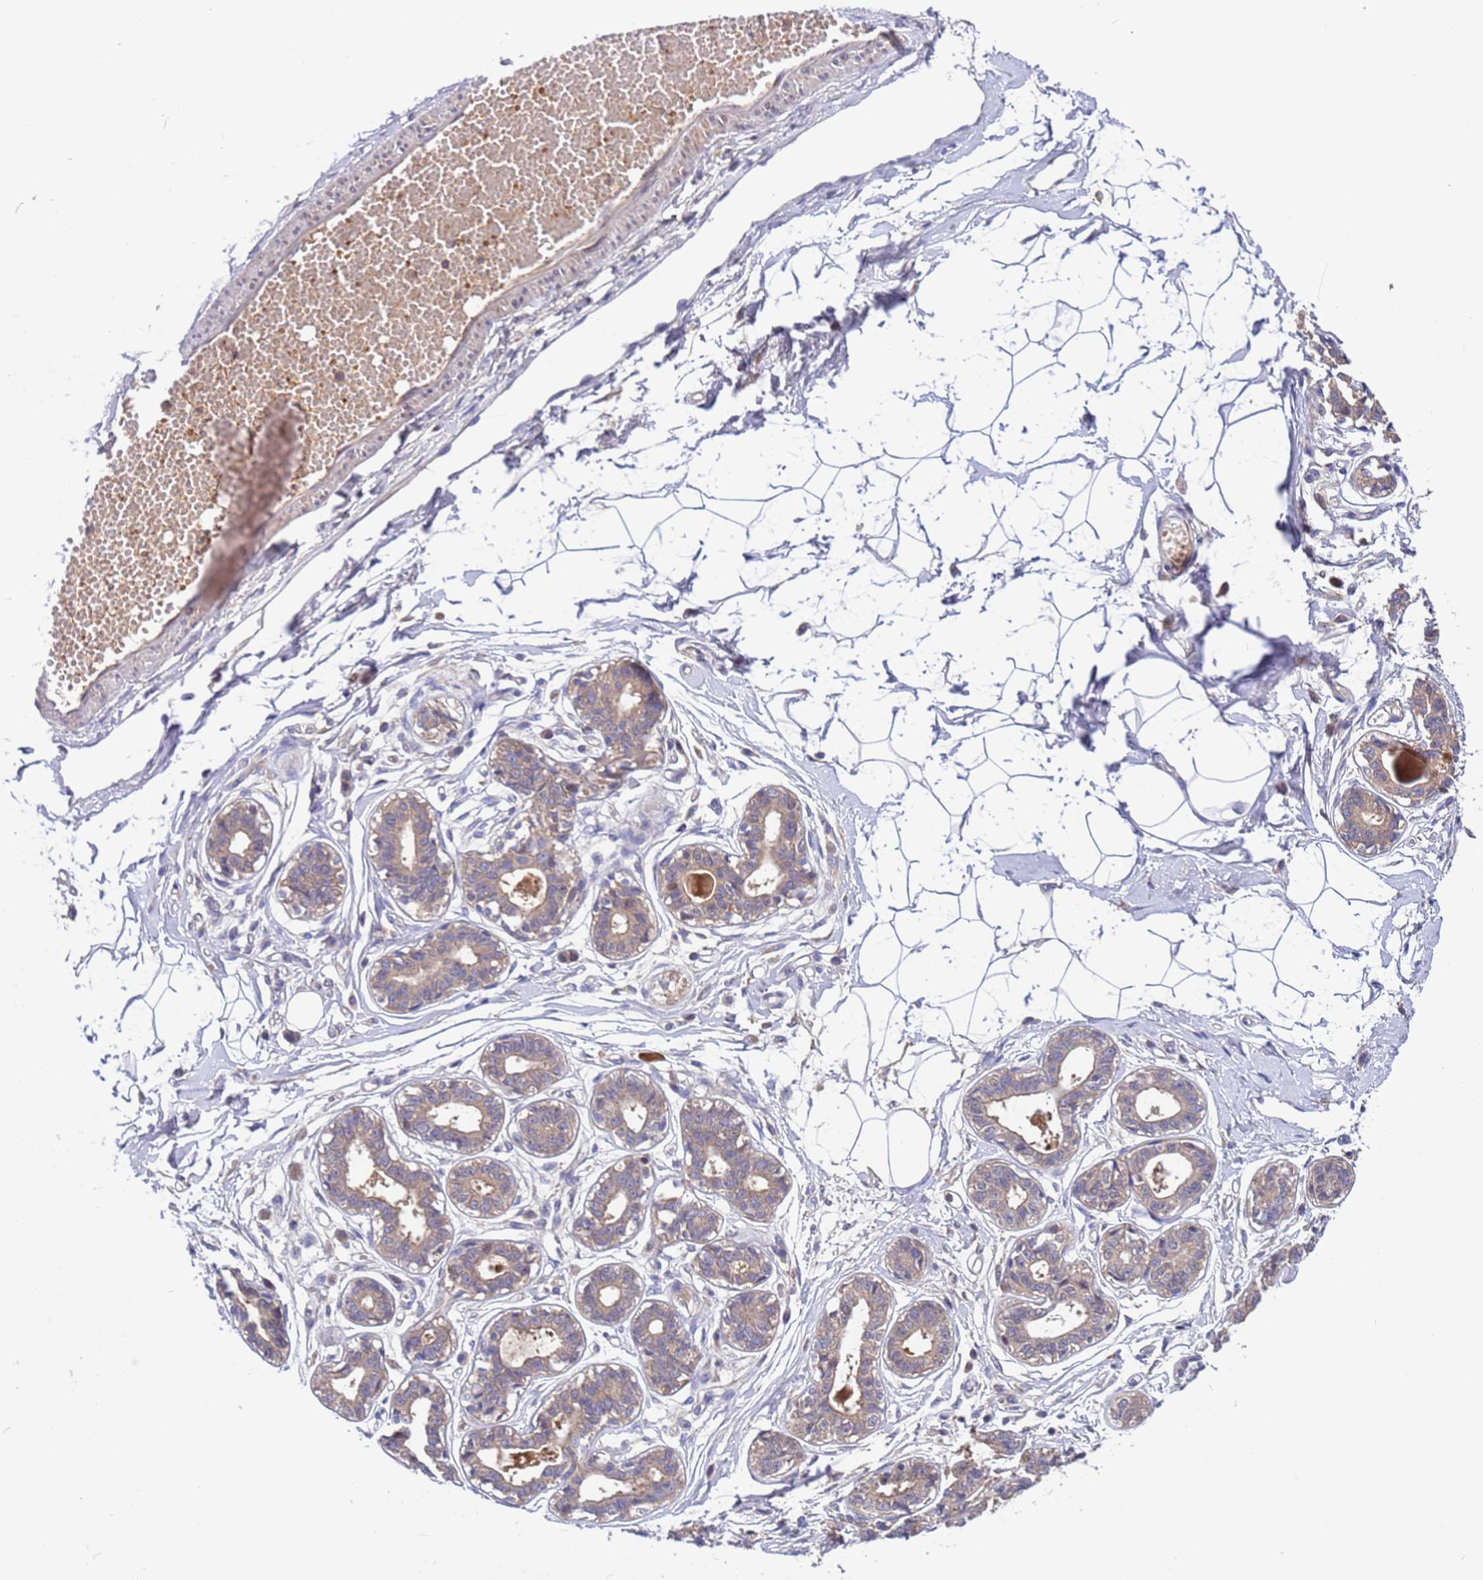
{"staining": {"intensity": "negative", "quantity": "none", "location": "none"}, "tissue": "breast", "cell_type": "Adipocytes", "image_type": "normal", "snomed": [{"axis": "morphology", "description": "Normal tissue, NOS"}, {"axis": "topography", "description": "Breast"}], "caption": "High power microscopy photomicrograph of an immunohistochemistry (IHC) image of normal breast, revealing no significant positivity in adipocytes. The staining is performed using DAB (3,3'-diaminobenzidine) brown chromogen with nuclei counter-stained in using hematoxylin.", "gene": "PARP16", "patient": {"sex": "female", "age": 45}}